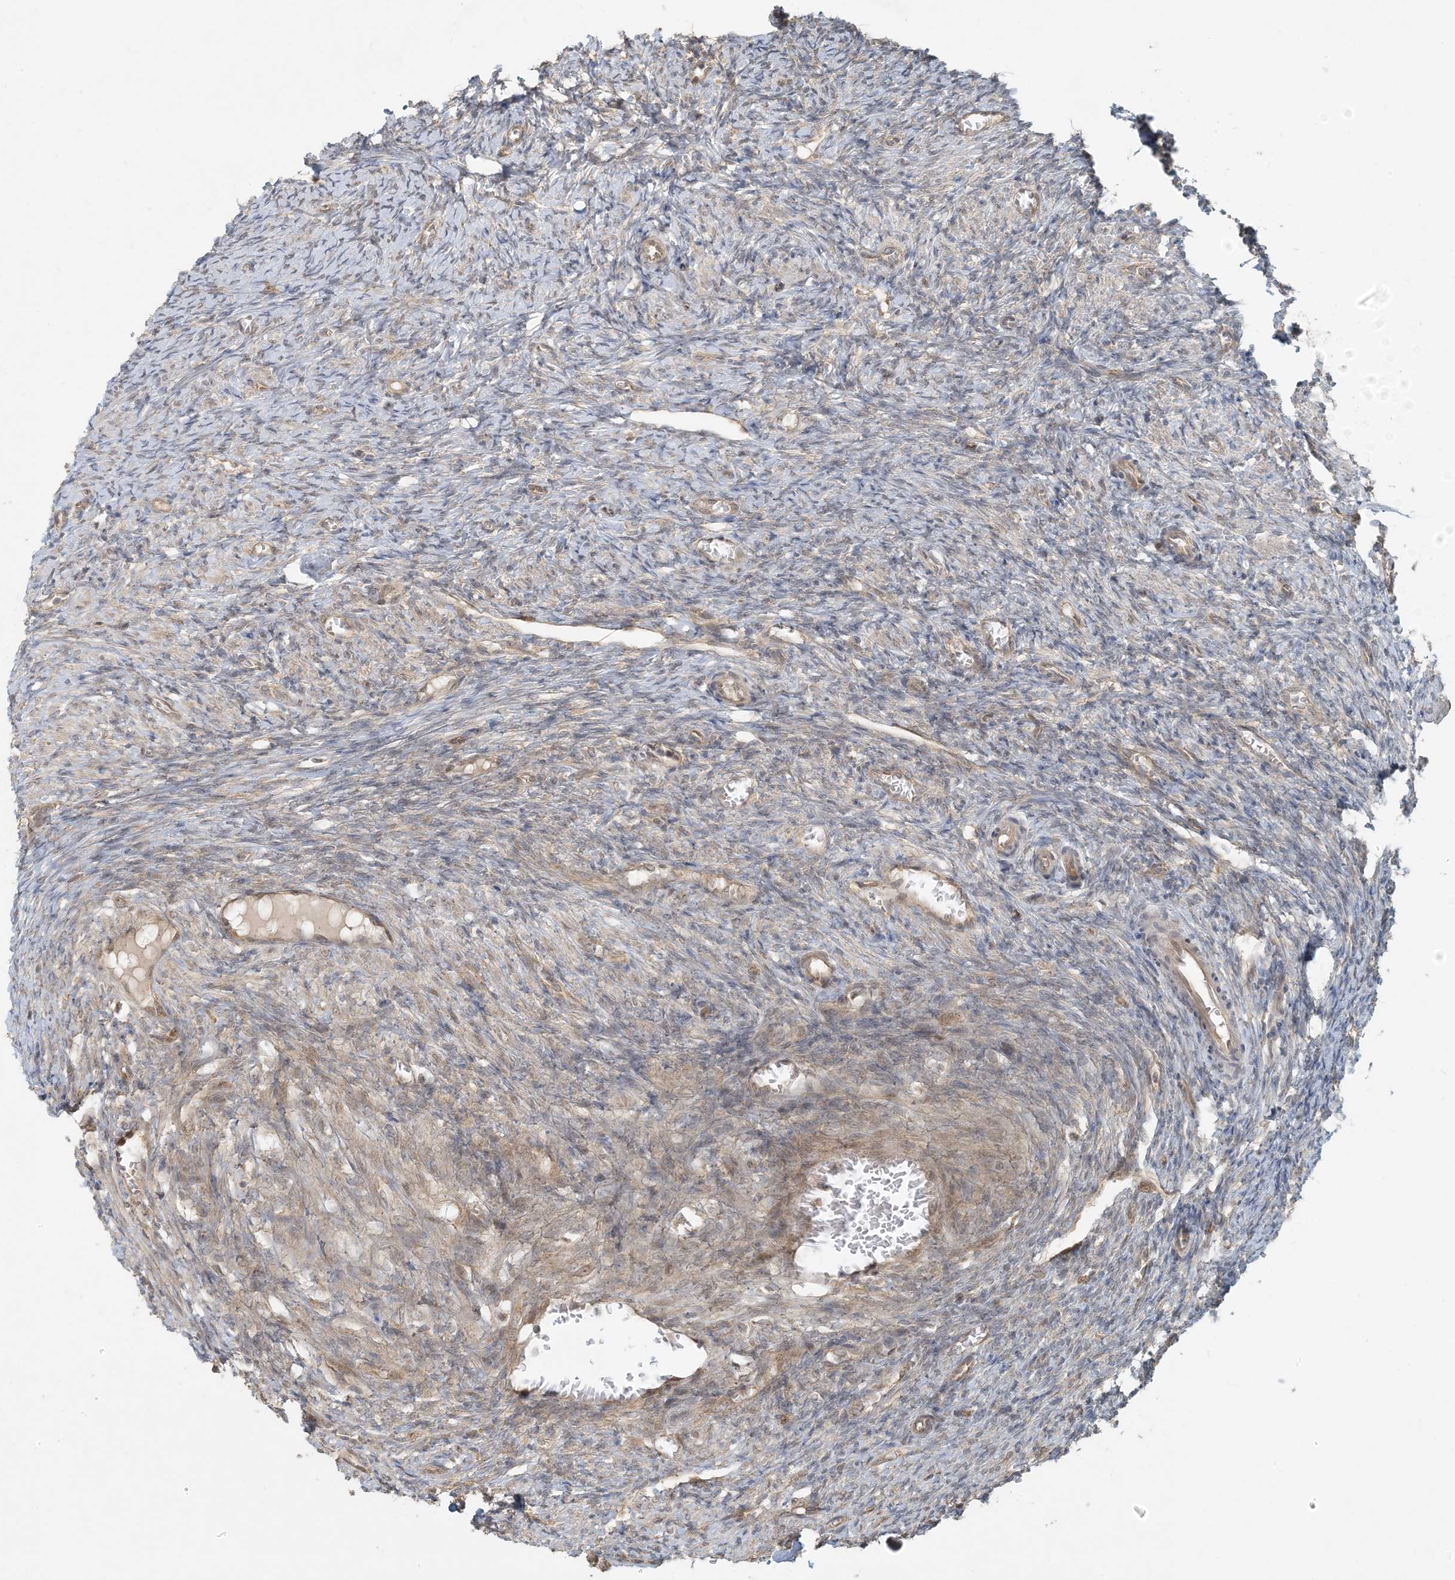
{"staining": {"intensity": "weak", "quantity": "<25%", "location": "cytoplasmic/membranous"}, "tissue": "ovary", "cell_type": "Ovarian stroma cells", "image_type": "normal", "snomed": [{"axis": "morphology", "description": "Normal tissue, NOS"}, {"axis": "topography", "description": "Ovary"}], "caption": "IHC histopathology image of unremarkable ovary stained for a protein (brown), which demonstrates no expression in ovarian stroma cells. Nuclei are stained in blue.", "gene": "BCORL1", "patient": {"sex": "female", "age": 27}}